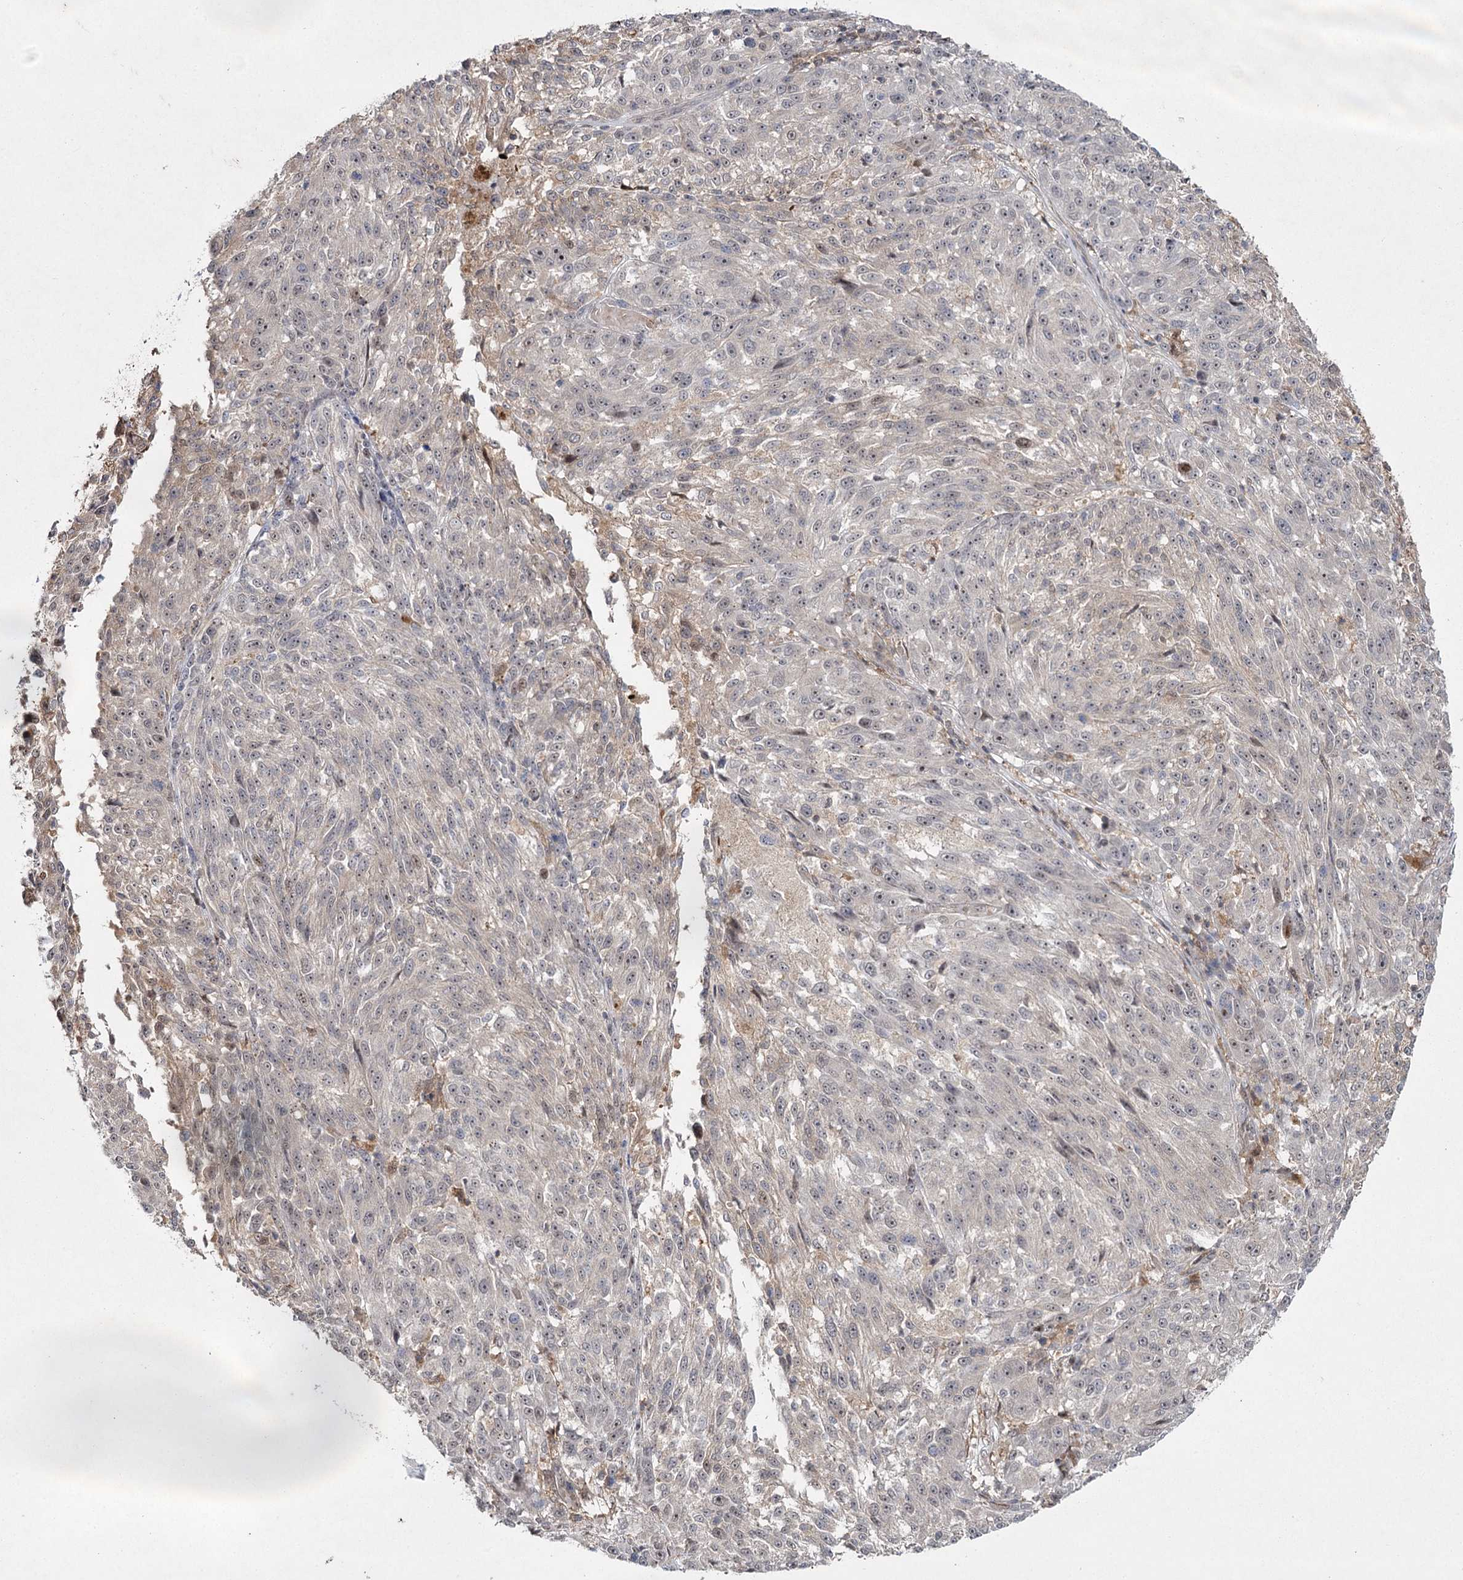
{"staining": {"intensity": "weak", "quantity": "<25%", "location": "nuclear"}, "tissue": "melanoma", "cell_type": "Tumor cells", "image_type": "cancer", "snomed": [{"axis": "morphology", "description": "Malignant melanoma, NOS"}, {"axis": "topography", "description": "Skin"}], "caption": "Immunohistochemistry (IHC) histopathology image of melanoma stained for a protein (brown), which demonstrates no staining in tumor cells.", "gene": "WDR44", "patient": {"sex": "male", "age": 53}}